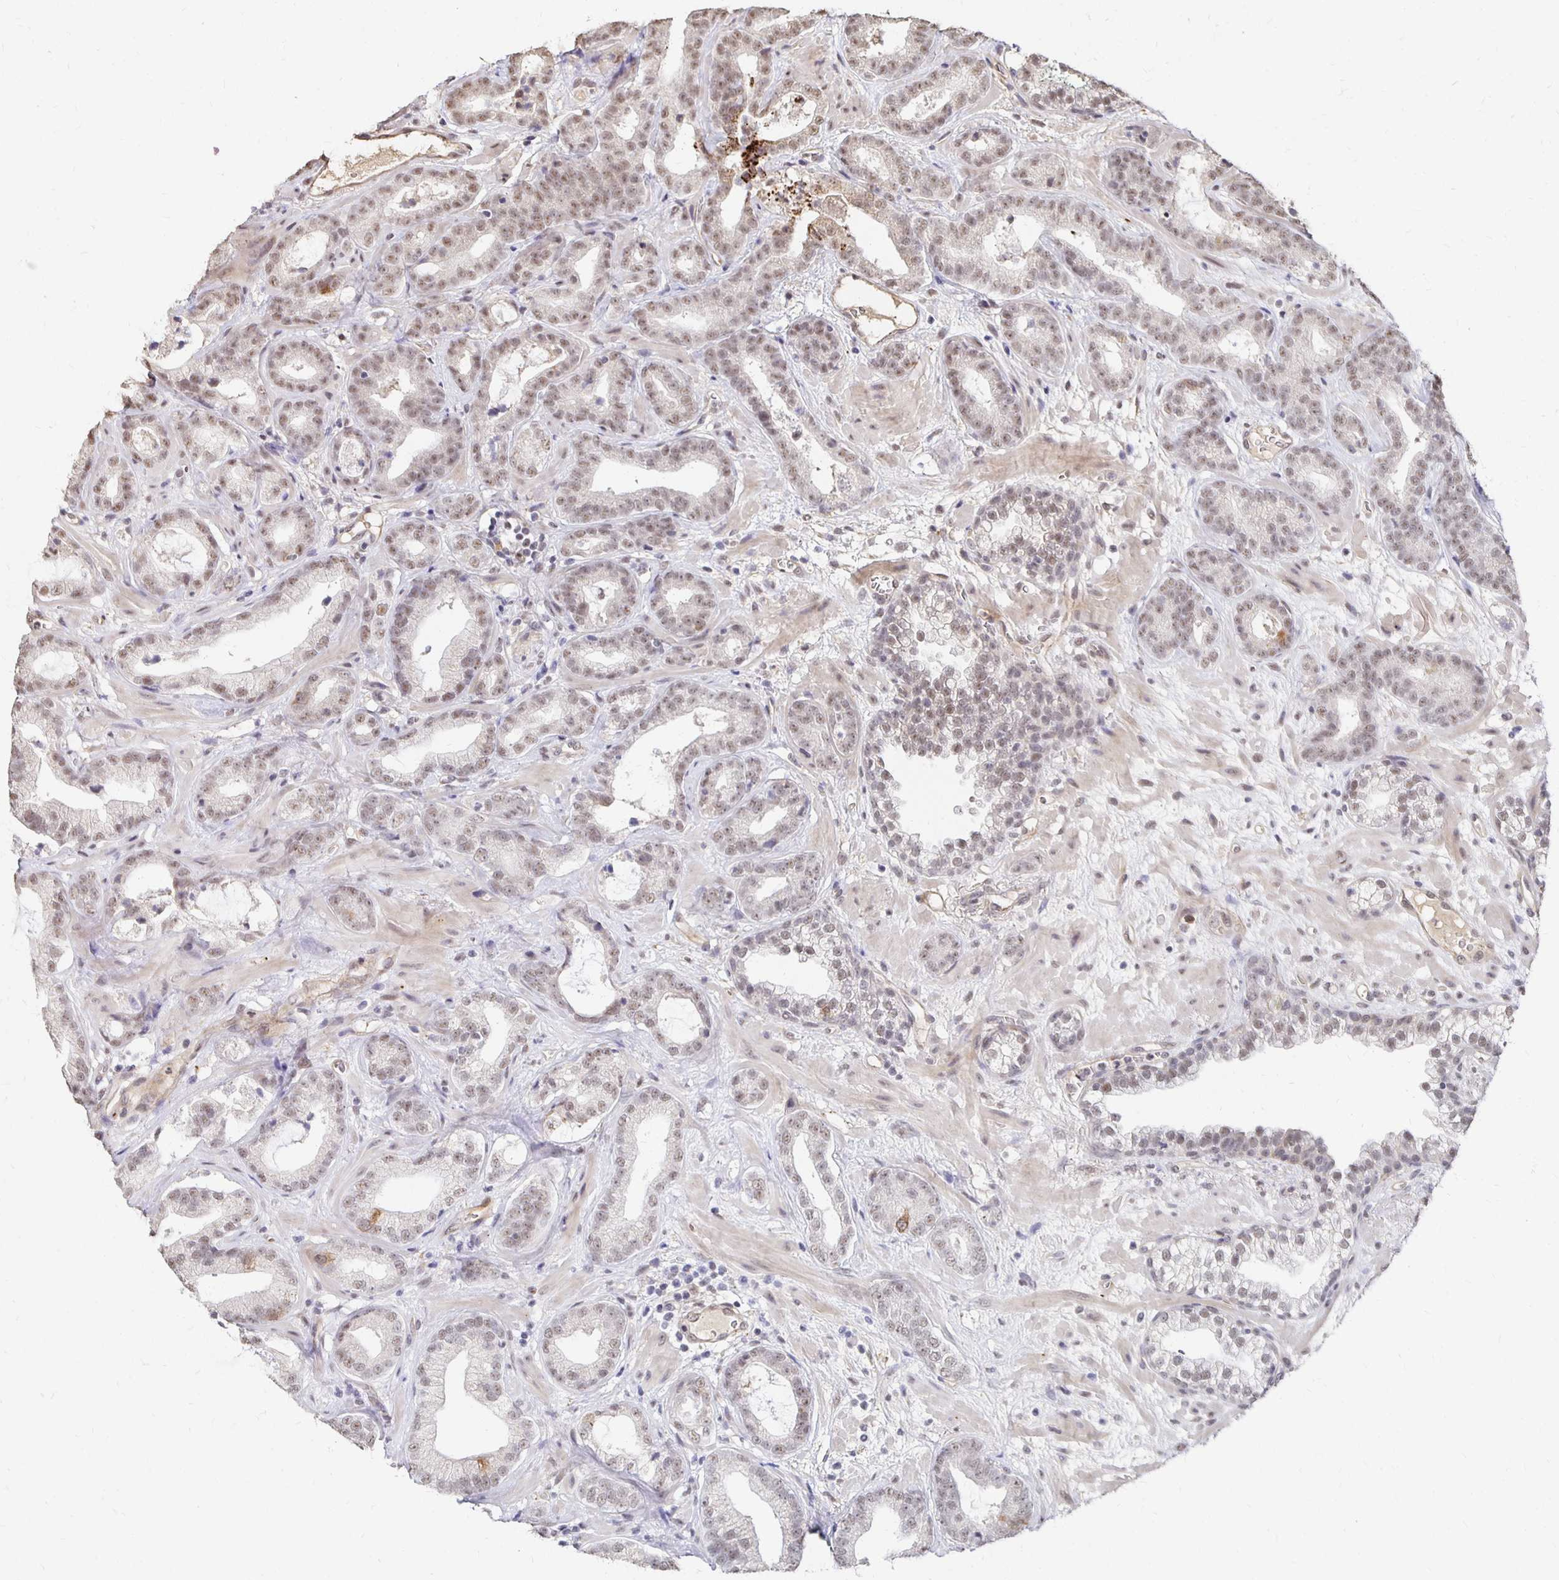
{"staining": {"intensity": "weak", "quantity": ">75%", "location": "nuclear"}, "tissue": "prostate cancer", "cell_type": "Tumor cells", "image_type": "cancer", "snomed": [{"axis": "morphology", "description": "Adenocarcinoma, Low grade"}, {"axis": "topography", "description": "Prostate"}], "caption": "Prostate cancer stained for a protein (brown) reveals weak nuclear positive expression in about >75% of tumor cells.", "gene": "CLASRP", "patient": {"sex": "male", "age": 62}}